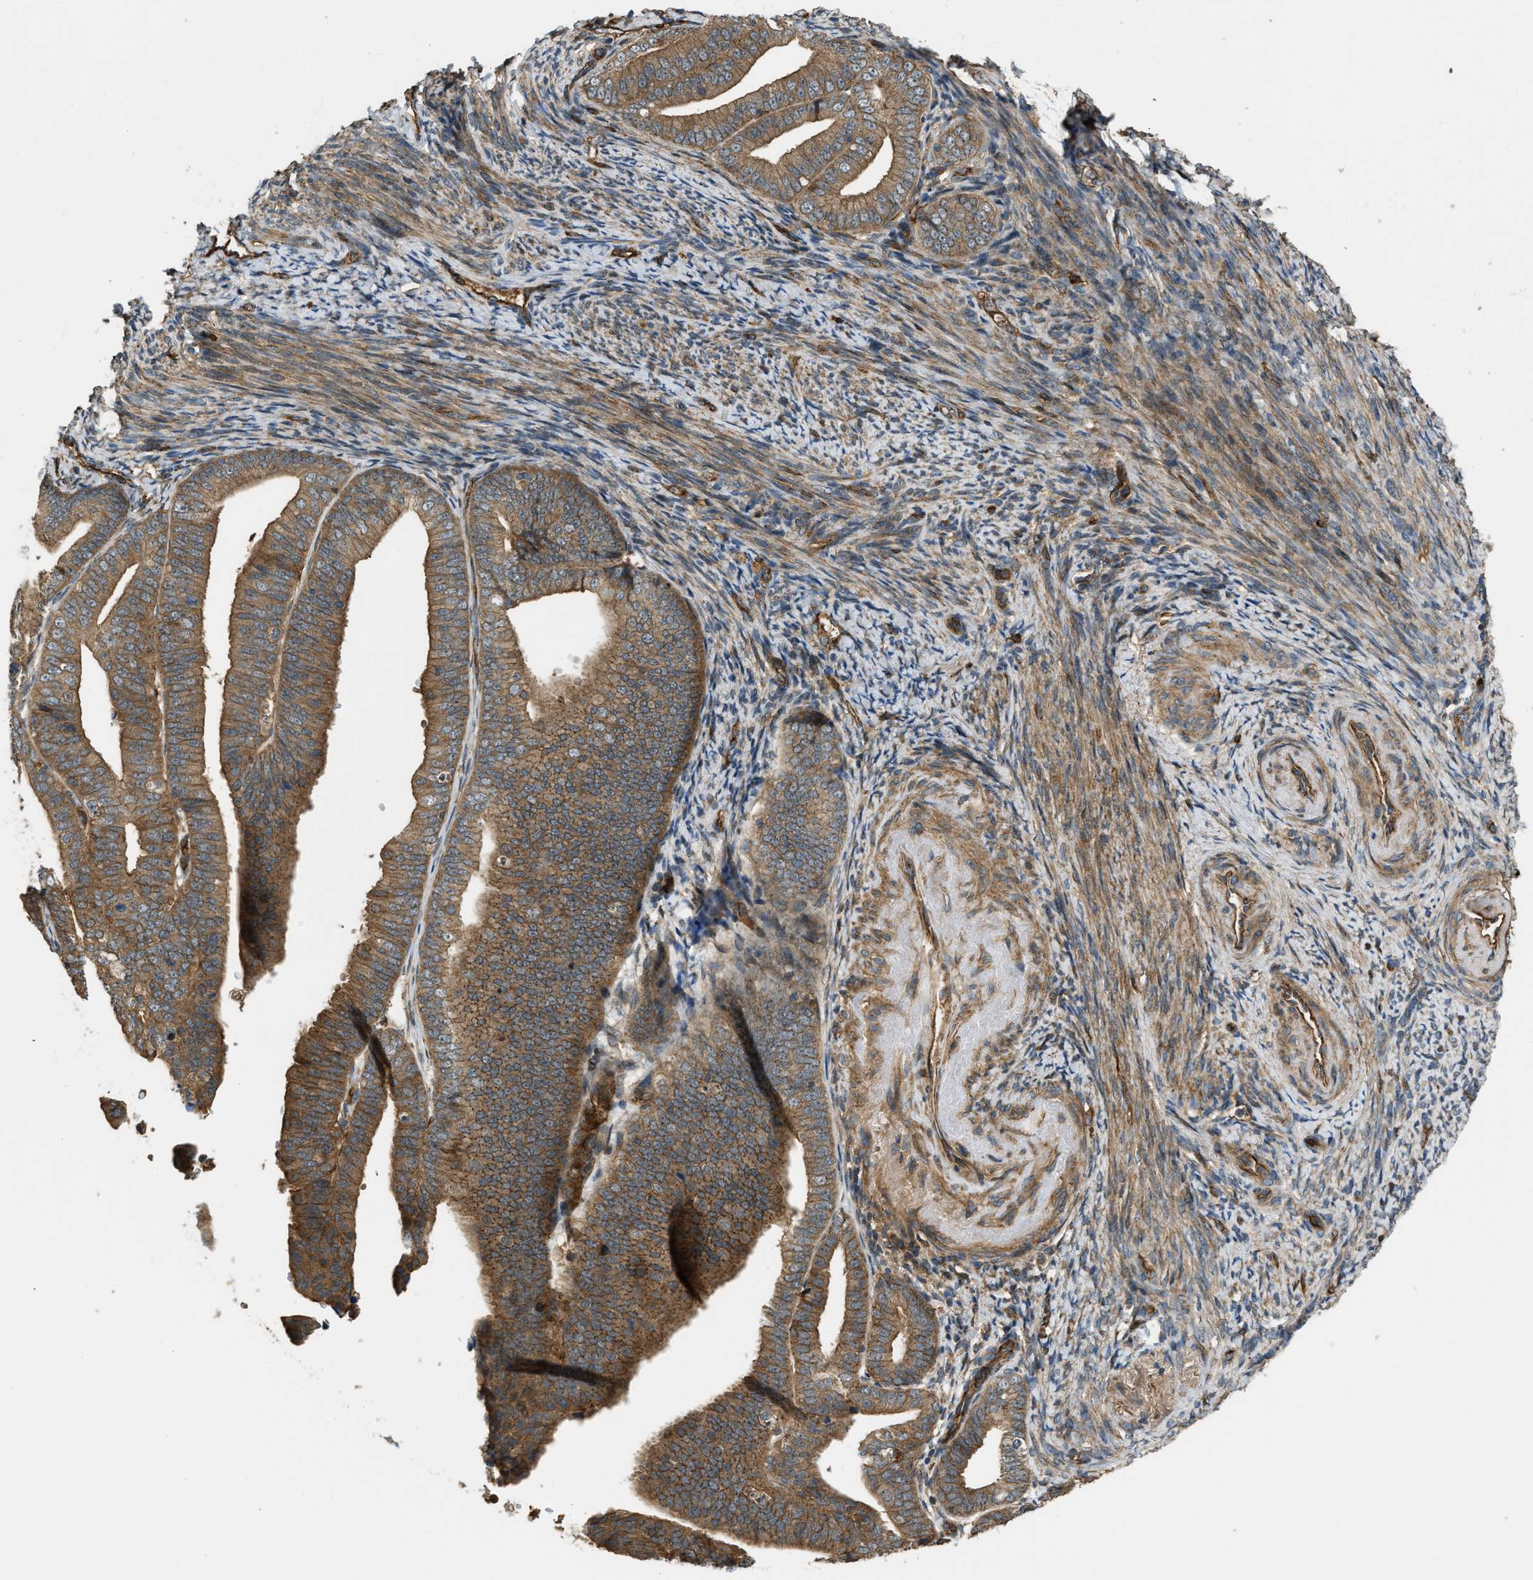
{"staining": {"intensity": "moderate", "quantity": ">75%", "location": "cytoplasmic/membranous"}, "tissue": "endometrial cancer", "cell_type": "Tumor cells", "image_type": "cancer", "snomed": [{"axis": "morphology", "description": "Adenocarcinoma, NOS"}, {"axis": "topography", "description": "Endometrium"}], "caption": "Tumor cells exhibit moderate cytoplasmic/membranous positivity in about >75% of cells in endometrial adenocarcinoma.", "gene": "BAG4", "patient": {"sex": "female", "age": 63}}